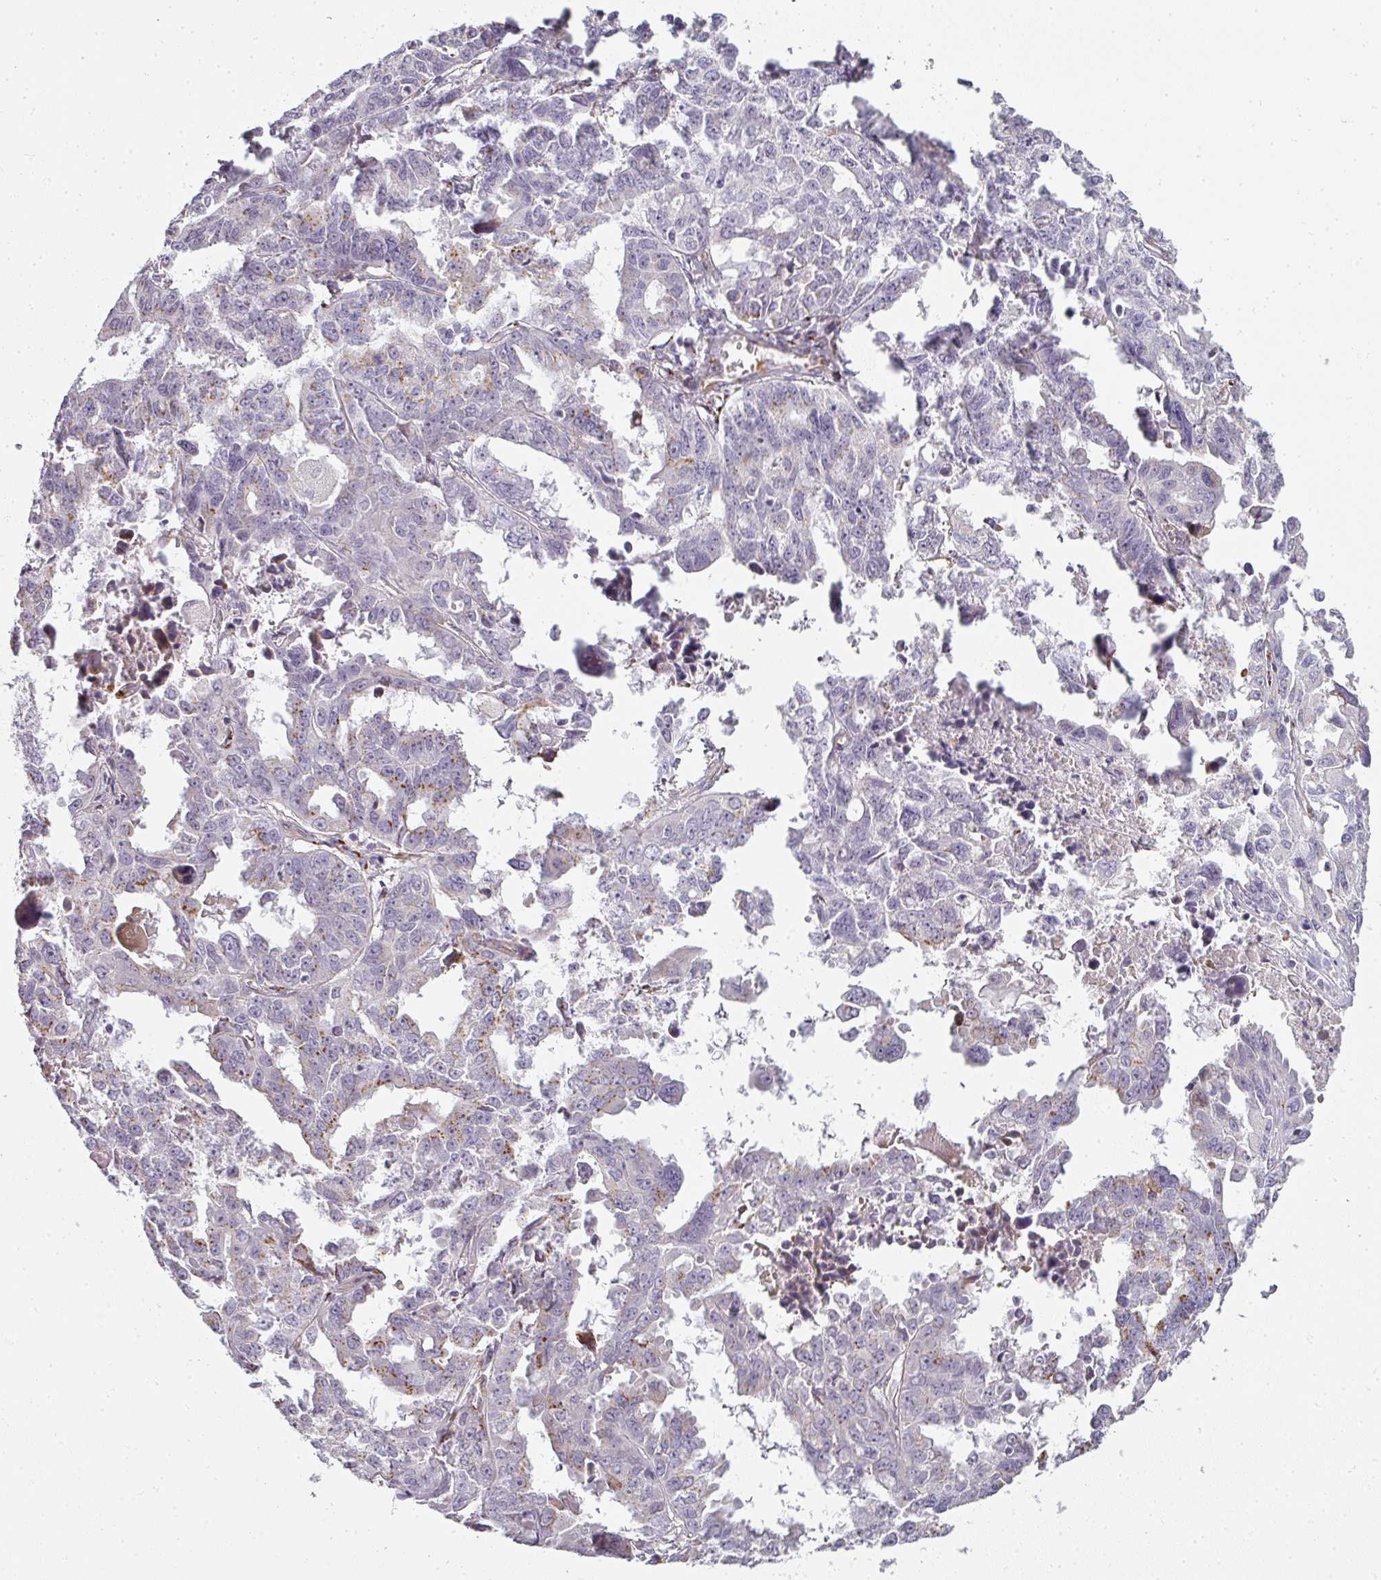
{"staining": {"intensity": "moderate", "quantity": "<25%", "location": "cytoplasmic/membranous"}, "tissue": "ovarian cancer", "cell_type": "Tumor cells", "image_type": "cancer", "snomed": [{"axis": "morphology", "description": "Adenocarcinoma, NOS"}, {"axis": "morphology", "description": "Carcinoma, endometroid"}, {"axis": "topography", "description": "Ovary"}], "caption": "Human ovarian cancer (adenocarcinoma) stained with a brown dye demonstrates moderate cytoplasmic/membranous positive expression in about <25% of tumor cells.", "gene": "ATP8B2", "patient": {"sex": "female", "age": 72}}